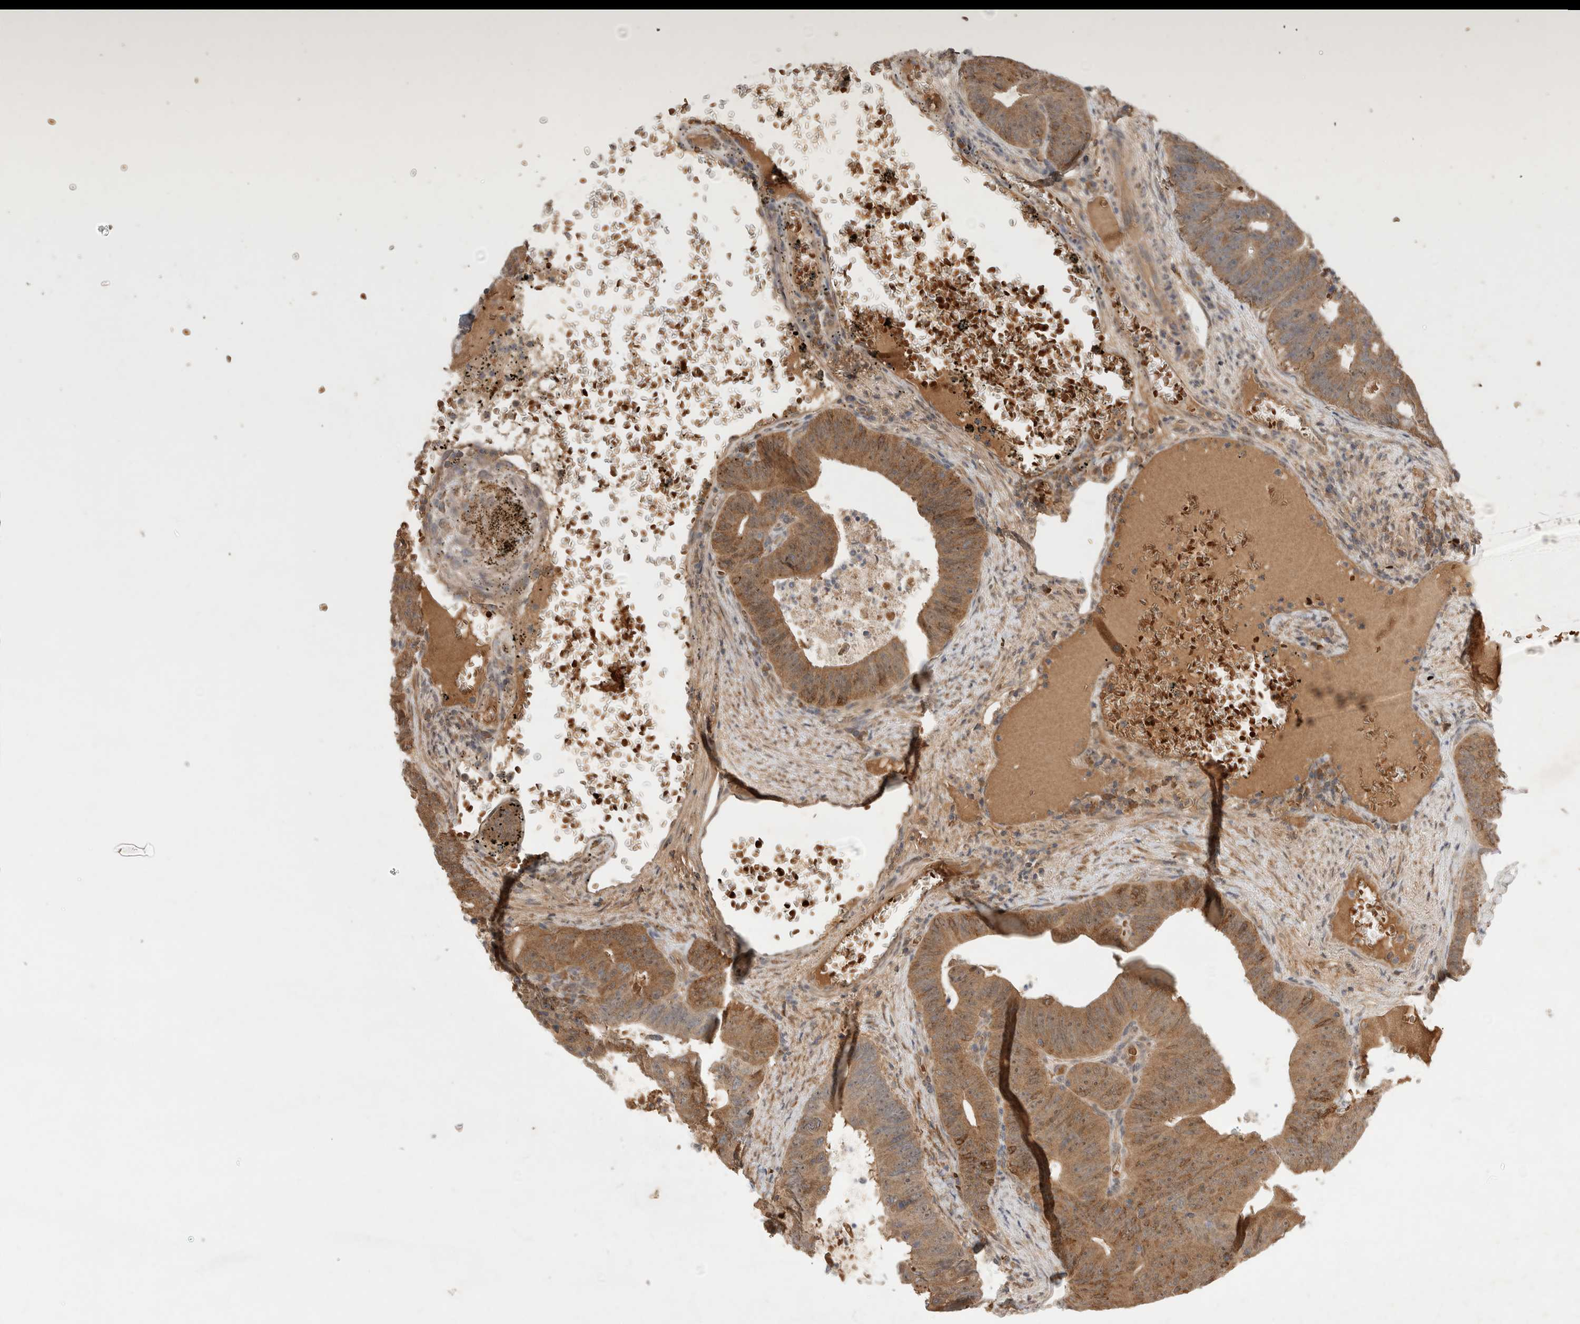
{"staining": {"intensity": "moderate", "quantity": ">75%", "location": "cytoplasmic/membranous"}, "tissue": "colorectal cancer", "cell_type": "Tumor cells", "image_type": "cancer", "snomed": [{"axis": "morphology", "description": "Adenocarcinoma, NOS"}, {"axis": "topography", "description": "Colon"}], "caption": "Tumor cells demonstrate medium levels of moderate cytoplasmic/membranous expression in approximately >75% of cells in adenocarcinoma (colorectal).", "gene": "FAM221A", "patient": {"sex": "male", "age": 87}}